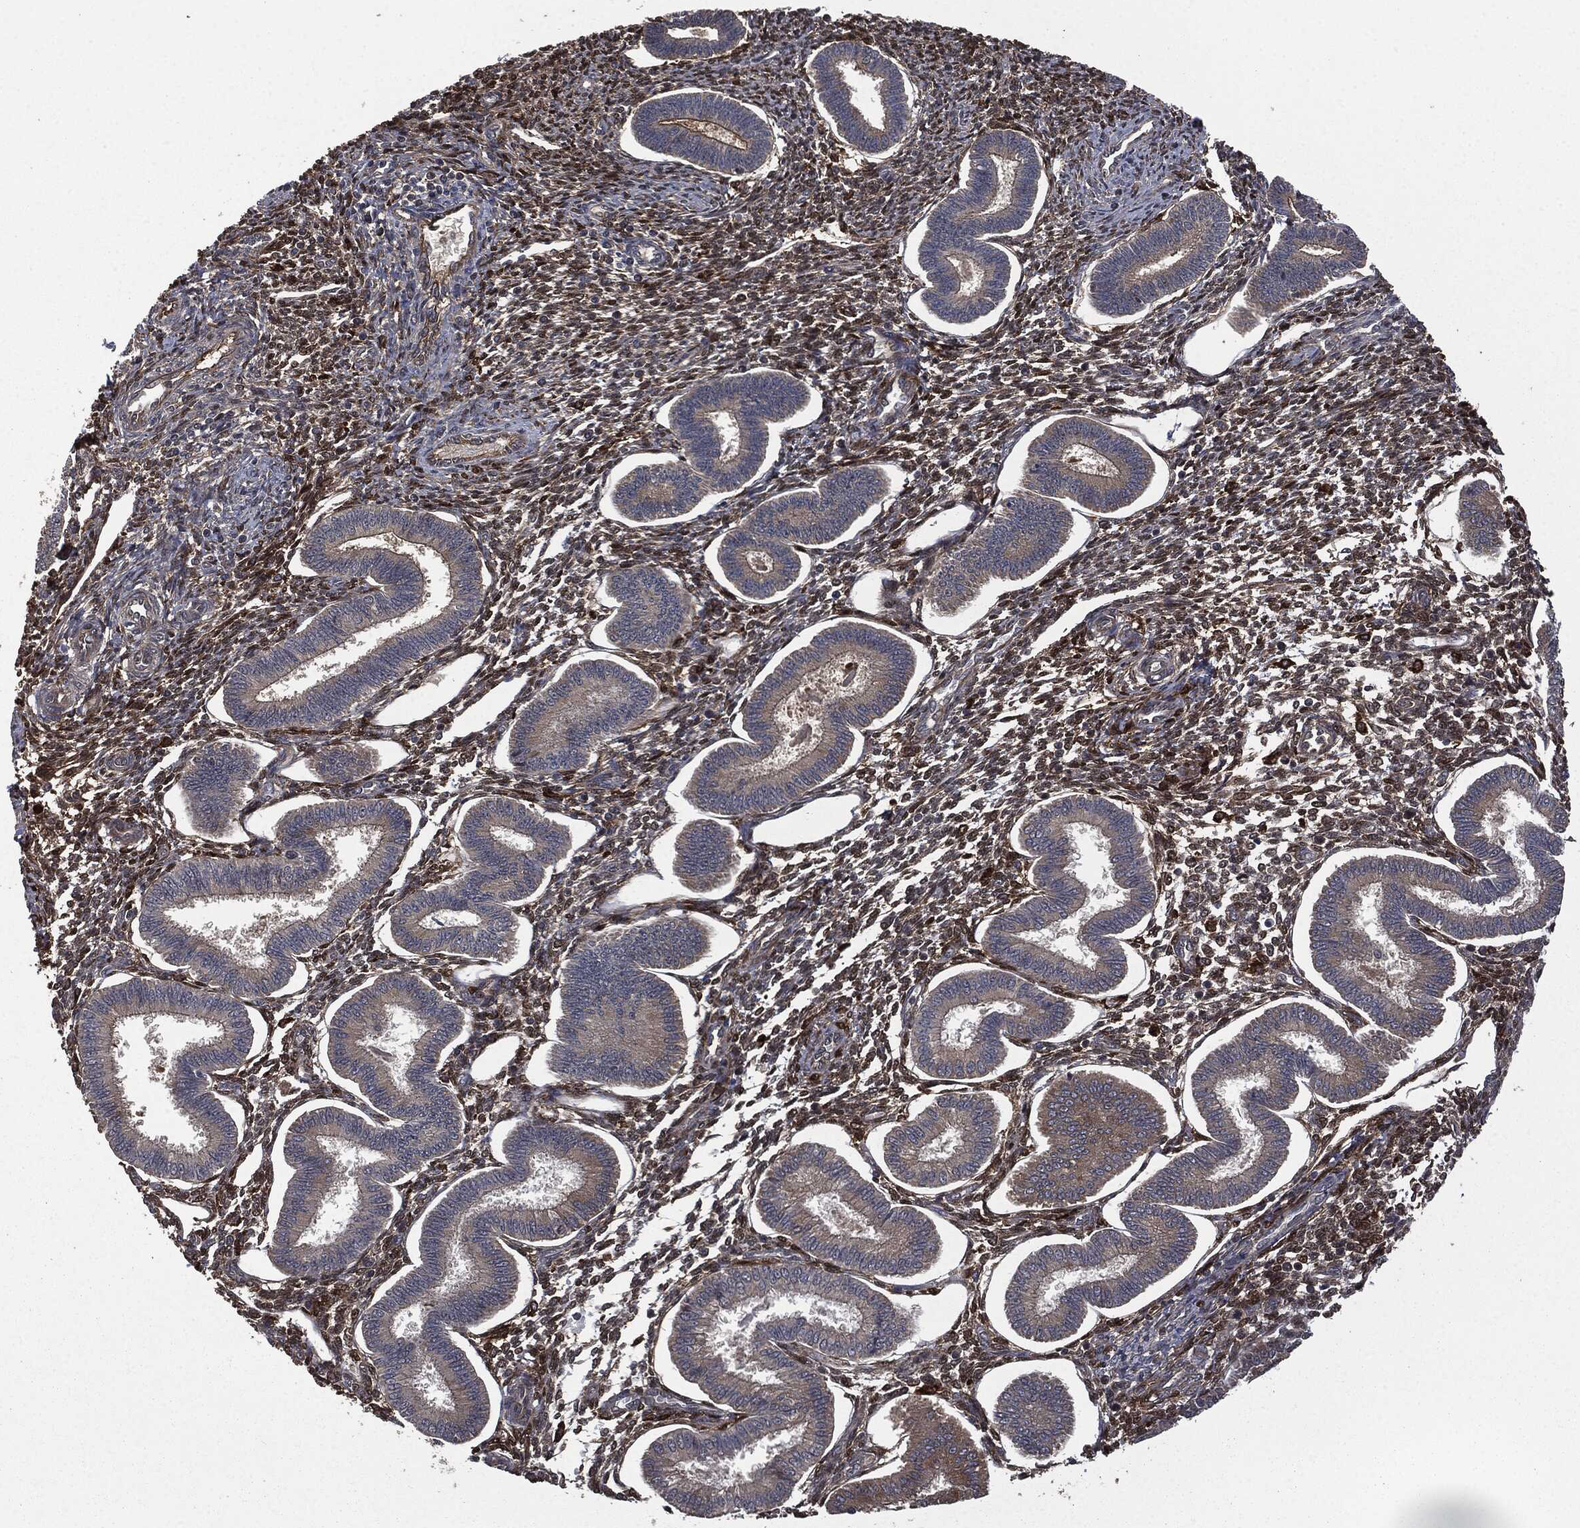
{"staining": {"intensity": "strong", "quantity": ">75%", "location": "cytoplasmic/membranous,nuclear"}, "tissue": "endometrium", "cell_type": "Cells in endometrial stroma", "image_type": "normal", "snomed": [{"axis": "morphology", "description": "Normal tissue, NOS"}, {"axis": "topography", "description": "Endometrium"}], "caption": "Immunohistochemistry (IHC) photomicrograph of unremarkable human endometrium stained for a protein (brown), which reveals high levels of strong cytoplasmic/membranous,nuclear expression in approximately >75% of cells in endometrial stroma.", "gene": "CRABP2", "patient": {"sex": "female", "age": 43}}